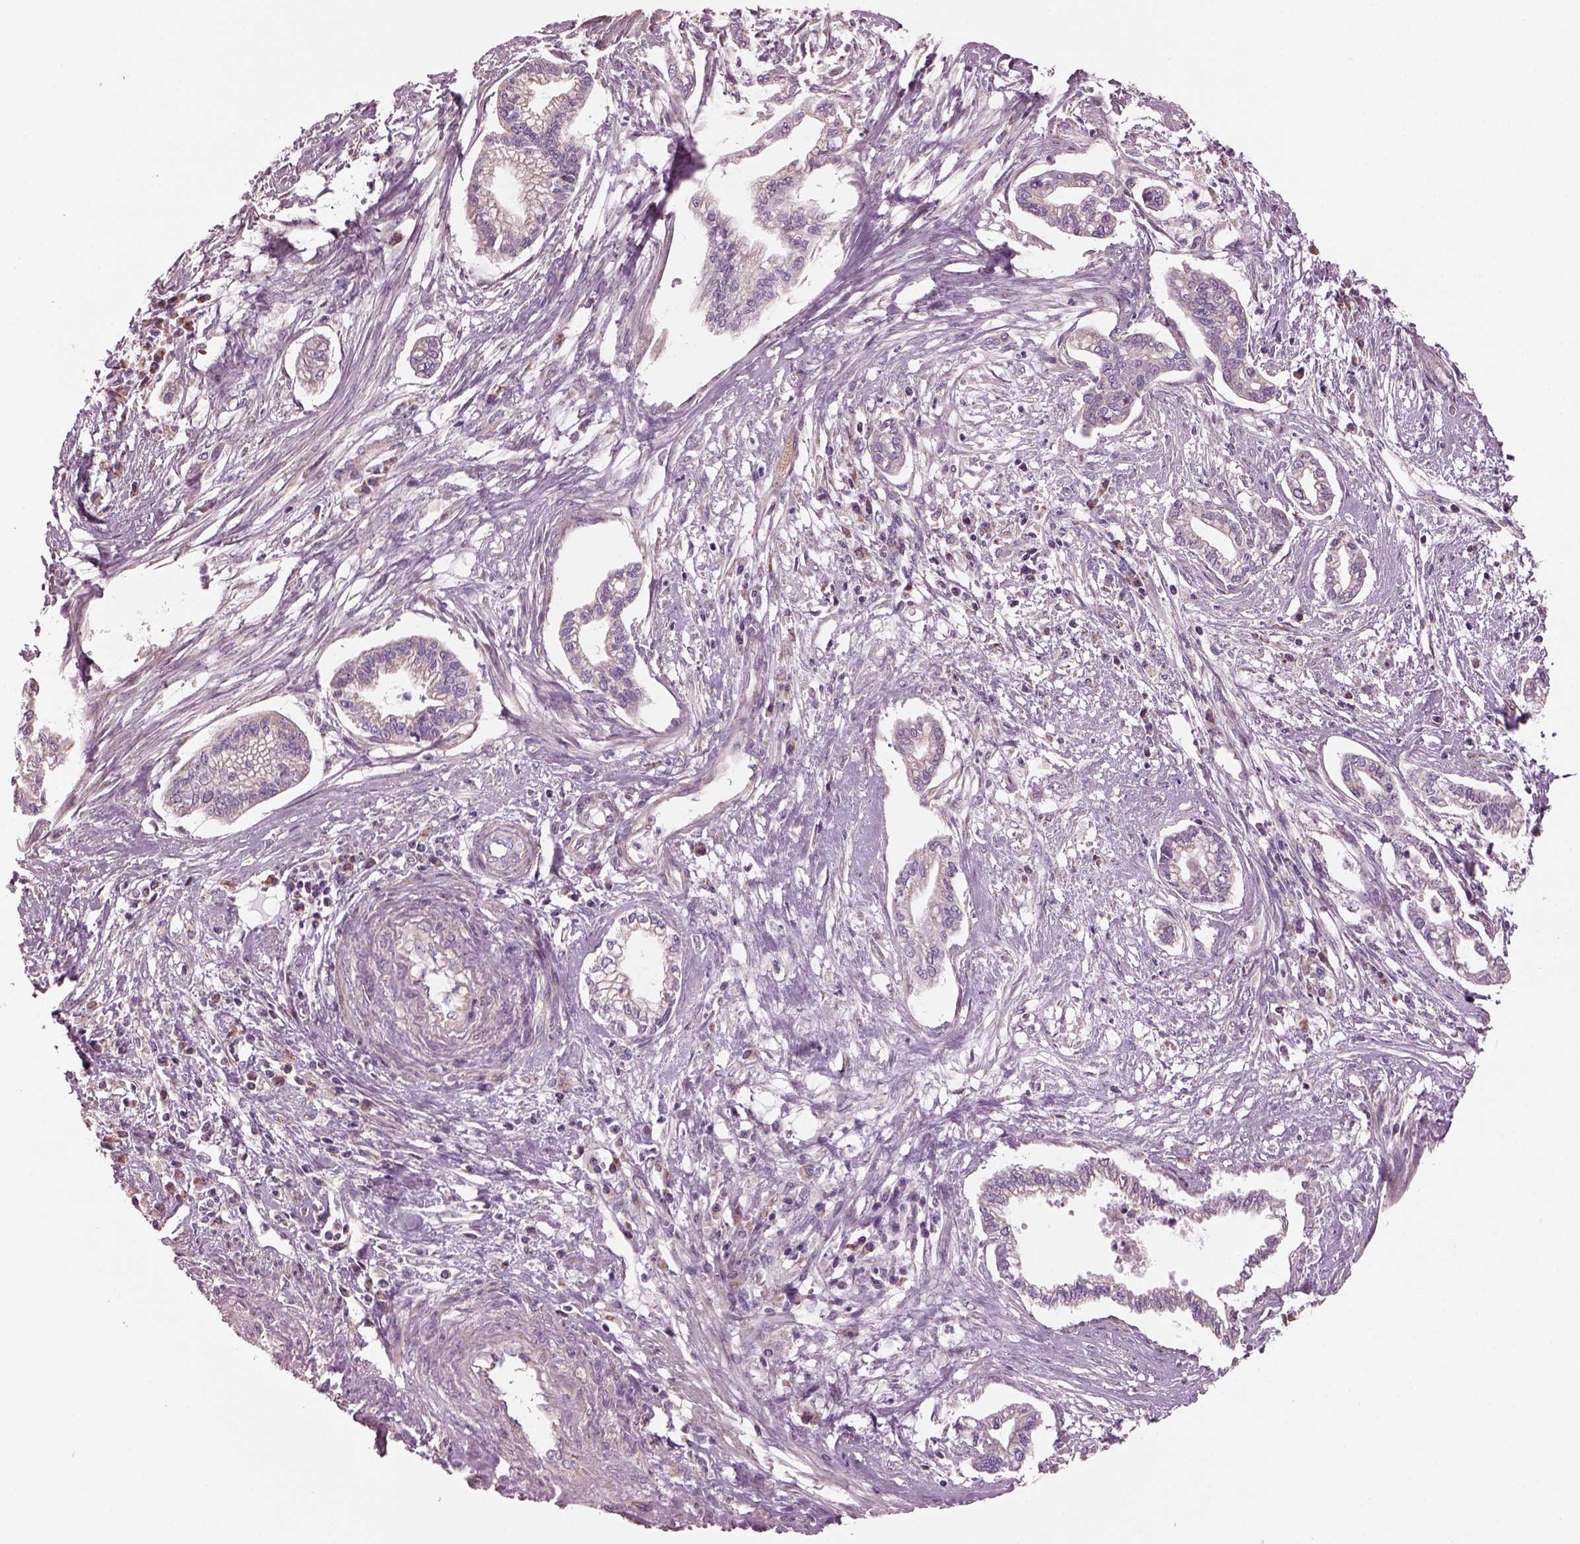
{"staining": {"intensity": "negative", "quantity": "none", "location": "none"}, "tissue": "cervical cancer", "cell_type": "Tumor cells", "image_type": "cancer", "snomed": [{"axis": "morphology", "description": "Adenocarcinoma, NOS"}, {"axis": "topography", "description": "Cervix"}], "caption": "Tumor cells are negative for protein expression in human cervical cancer. The staining was performed using DAB (3,3'-diaminobenzidine) to visualize the protein expression in brown, while the nuclei were stained in blue with hematoxylin (Magnification: 20x).", "gene": "SPATA7", "patient": {"sex": "female", "age": 62}}